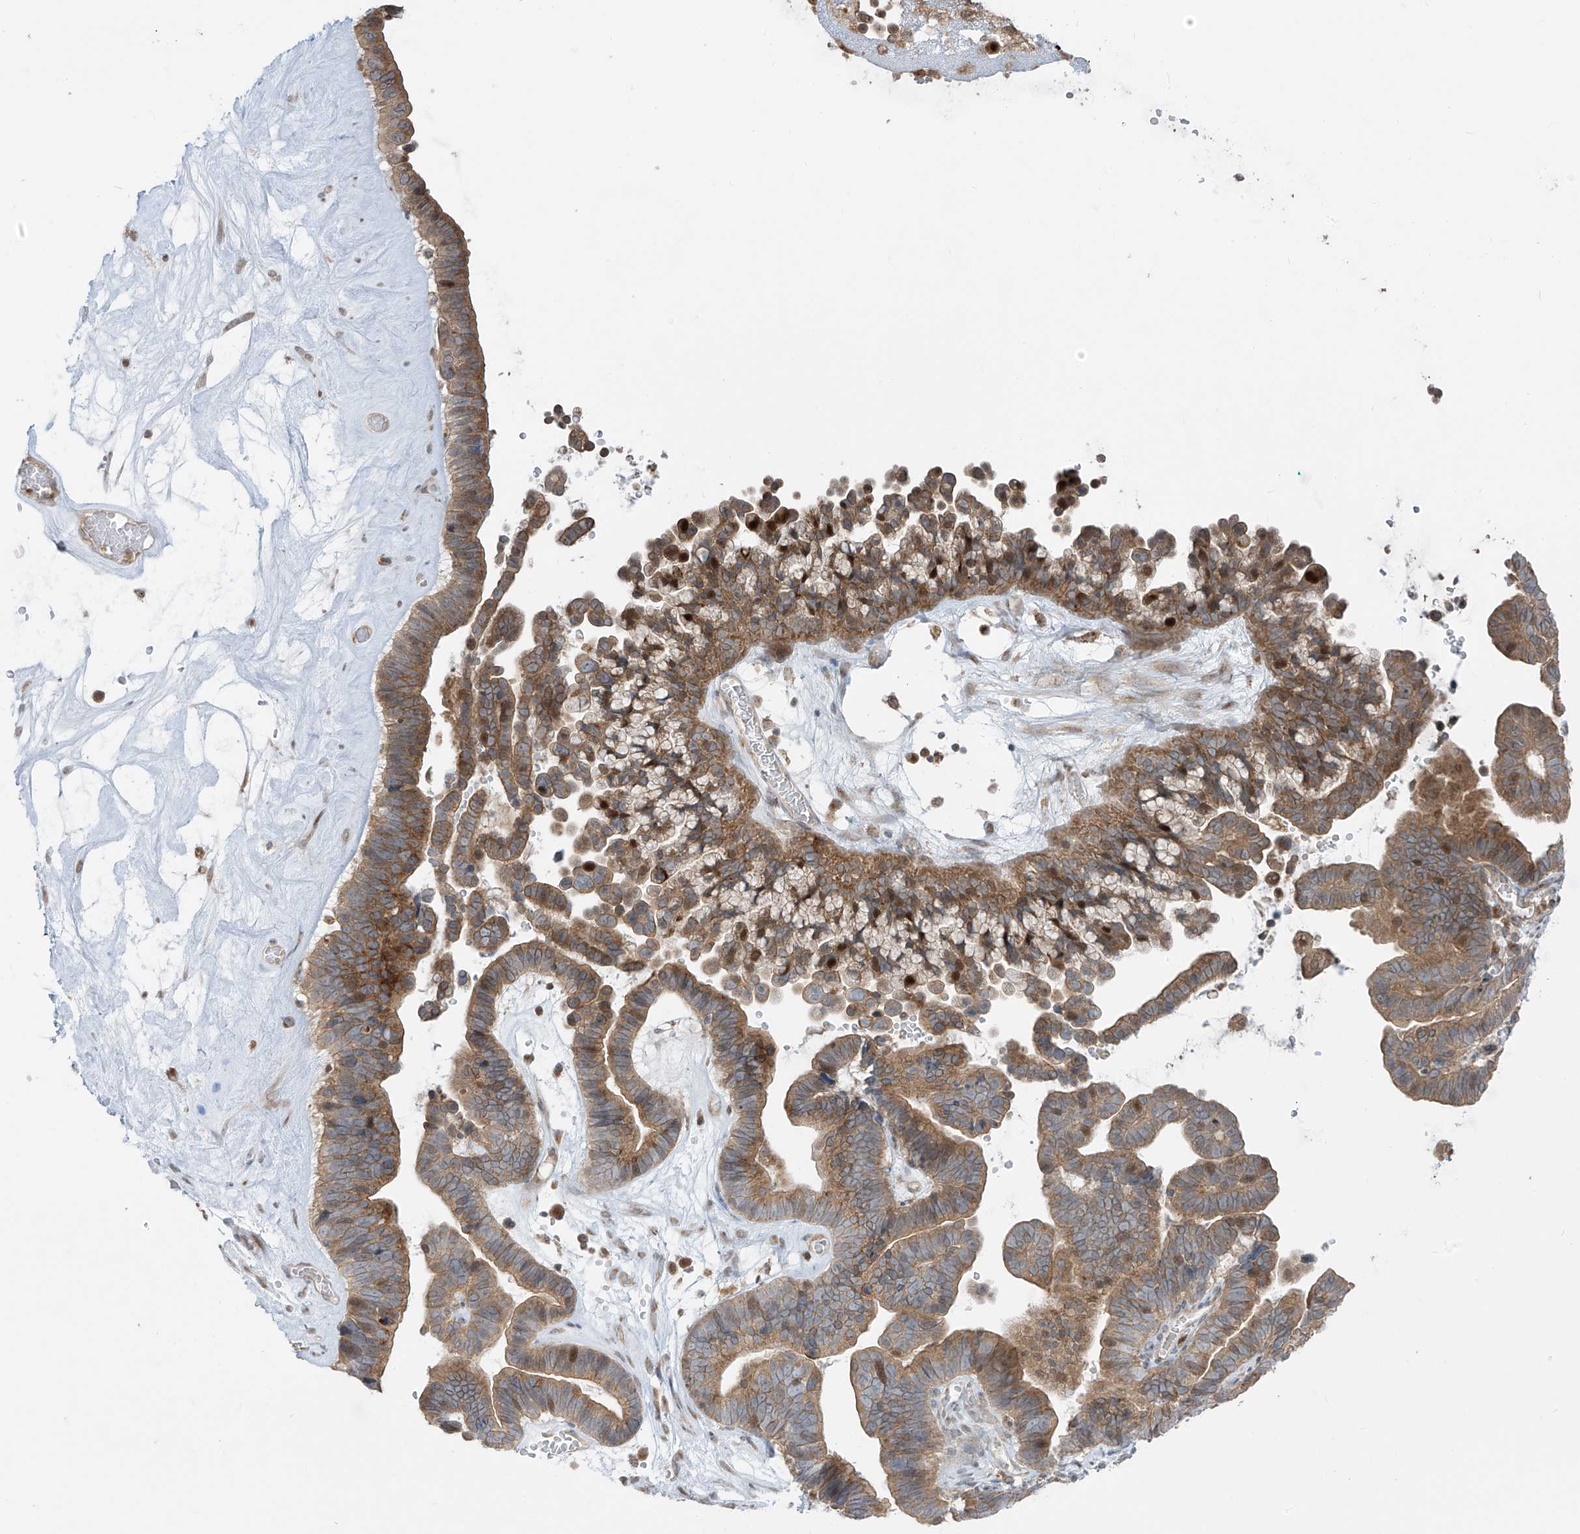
{"staining": {"intensity": "moderate", "quantity": ">75%", "location": "cytoplasmic/membranous"}, "tissue": "ovarian cancer", "cell_type": "Tumor cells", "image_type": "cancer", "snomed": [{"axis": "morphology", "description": "Cystadenocarcinoma, serous, NOS"}, {"axis": "topography", "description": "Ovary"}], "caption": "Immunohistochemistry (IHC) of human ovarian serous cystadenocarcinoma displays medium levels of moderate cytoplasmic/membranous positivity in approximately >75% of tumor cells. Immunohistochemistry stains the protein in brown and the nuclei are stained blue.", "gene": "PDE11A", "patient": {"sex": "female", "age": 56}}